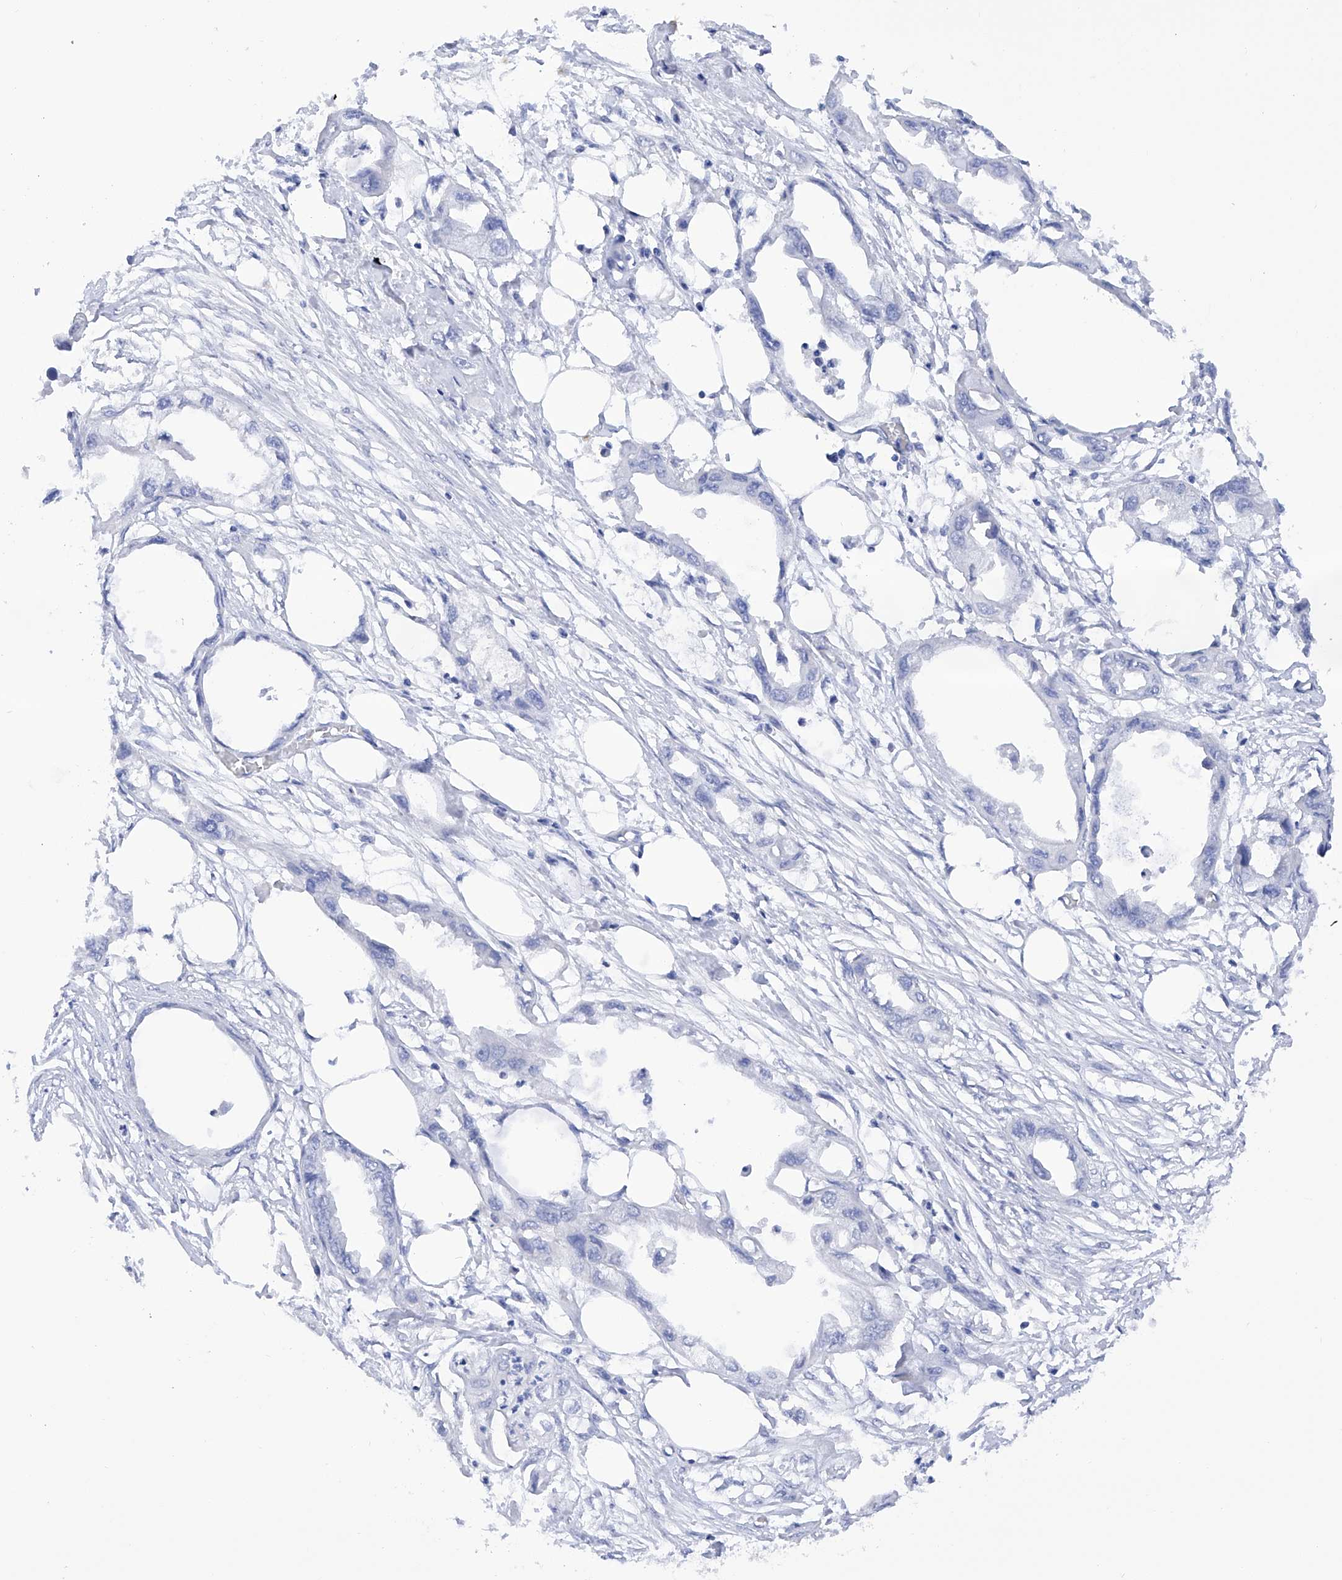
{"staining": {"intensity": "negative", "quantity": "none", "location": "none"}, "tissue": "endometrial cancer", "cell_type": "Tumor cells", "image_type": "cancer", "snomed": [{"axis": "morphology", "description": "Adenocarcinoma, NOS"}, {"axis": "morphology", "description": "Adenocarcinoma, metastatic, NOS"}, {"axis": "topography", "description": "Adipose tissue"}, {"axis": "topography", "description": "Endometrium"}], "caption": "Tumor cells are negative for brown protein staining in metastatic adenocarcinoma (endometrial).", "gene": "FLG", "patient": {"sex": "female", "age": 67}}